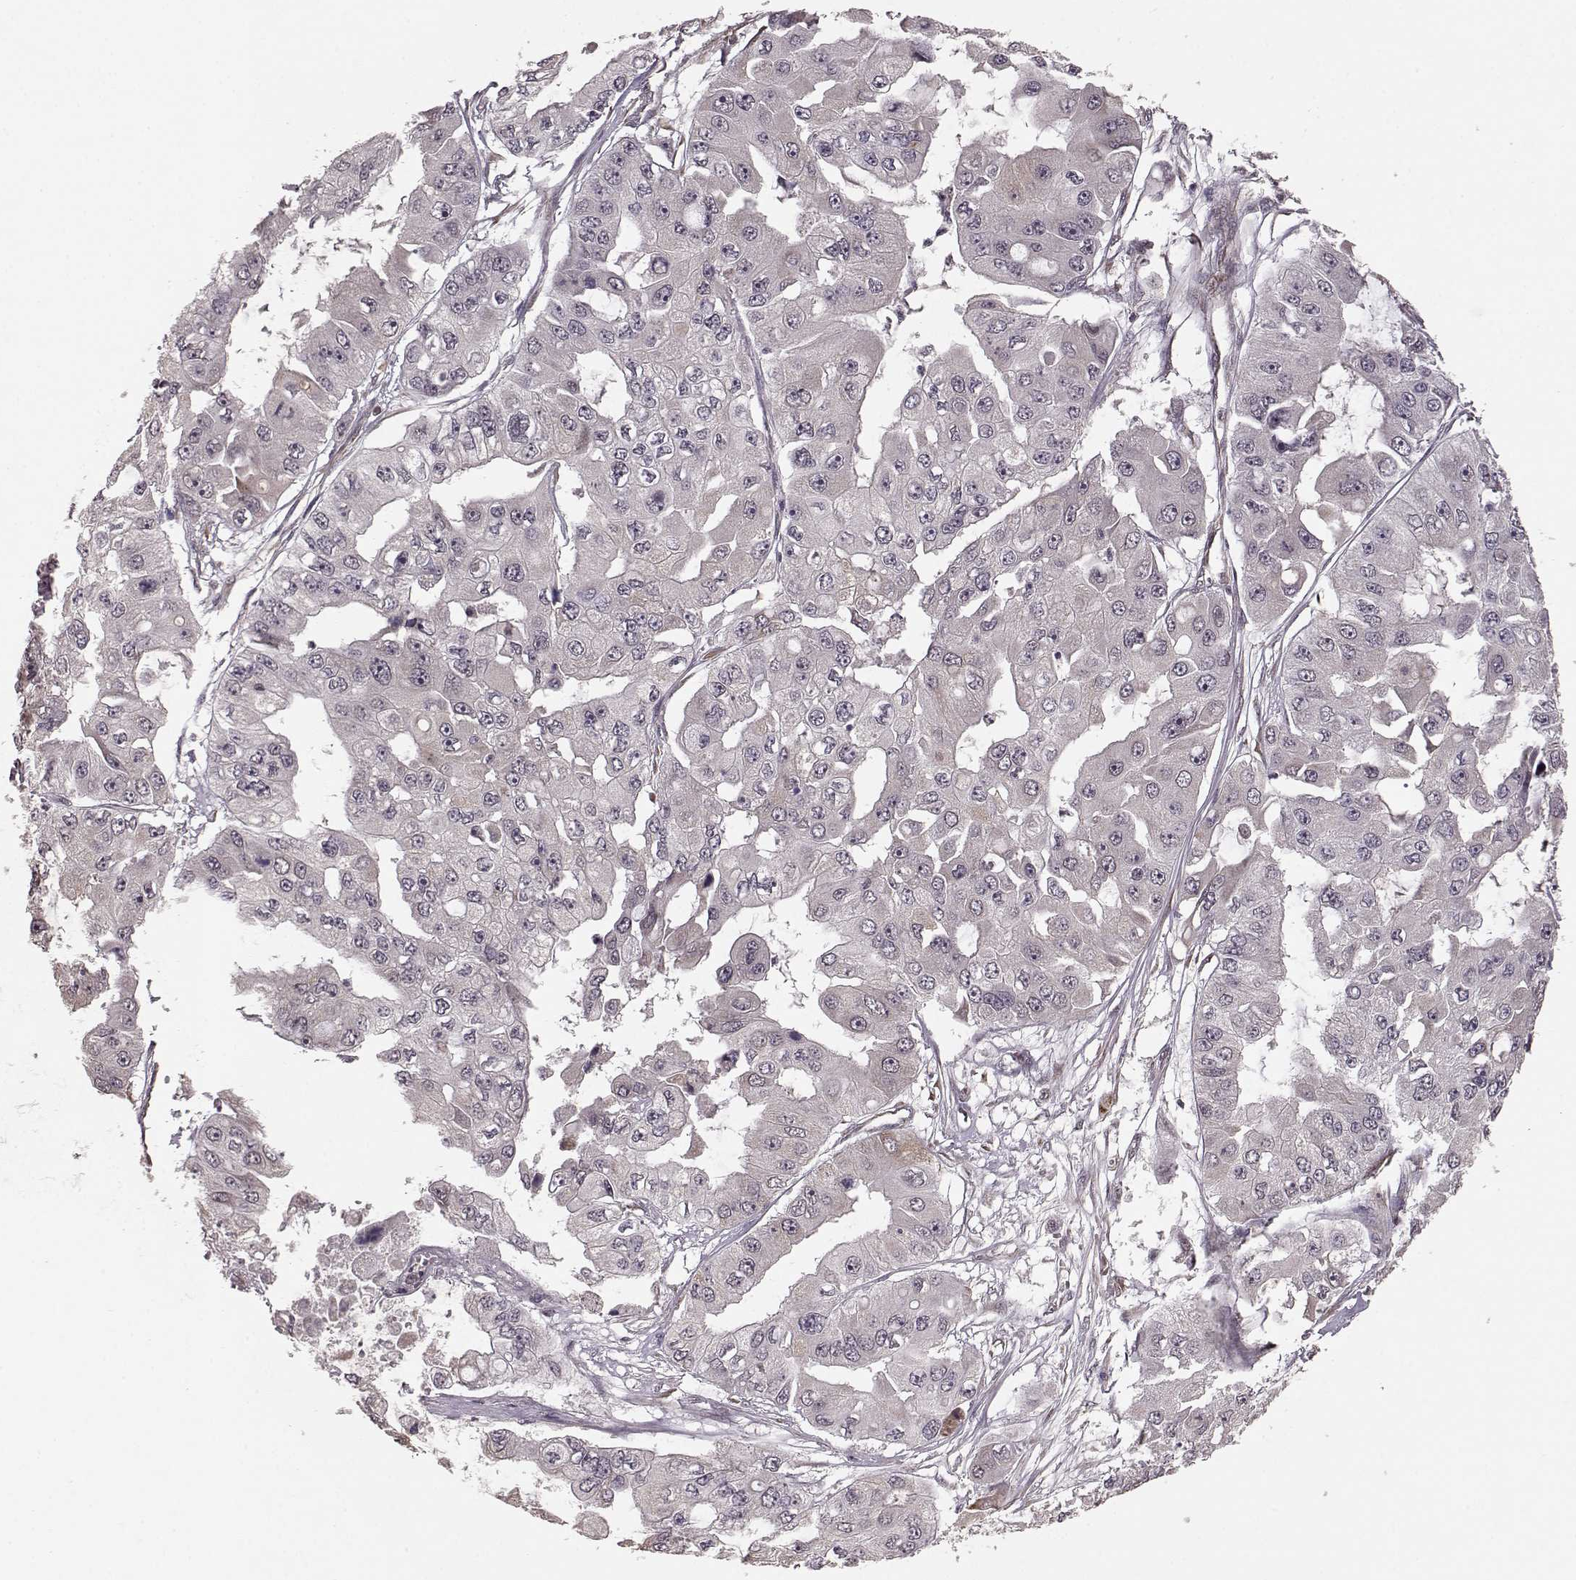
{"staining": {"intensity": "negative", "quantity": "none", "location": "none"}, "tissue": "ovarian cancer", "cell_type": "Tumor cells", "image_type": "cancer", "snomed": [{"axis": "morphology", "description": "Cystadenocarcinoma, serous, NOS"}, {"axis": "topography", "description": "Ovary"}], "caption": "The immunohistochemistry micrograph has no significant expression in tumor cells of ovarian cancer (serous cystadenocarcinoma) tissue.", "gene": "ELOVL5", "patient": {"sex": "female", "age": 56}}